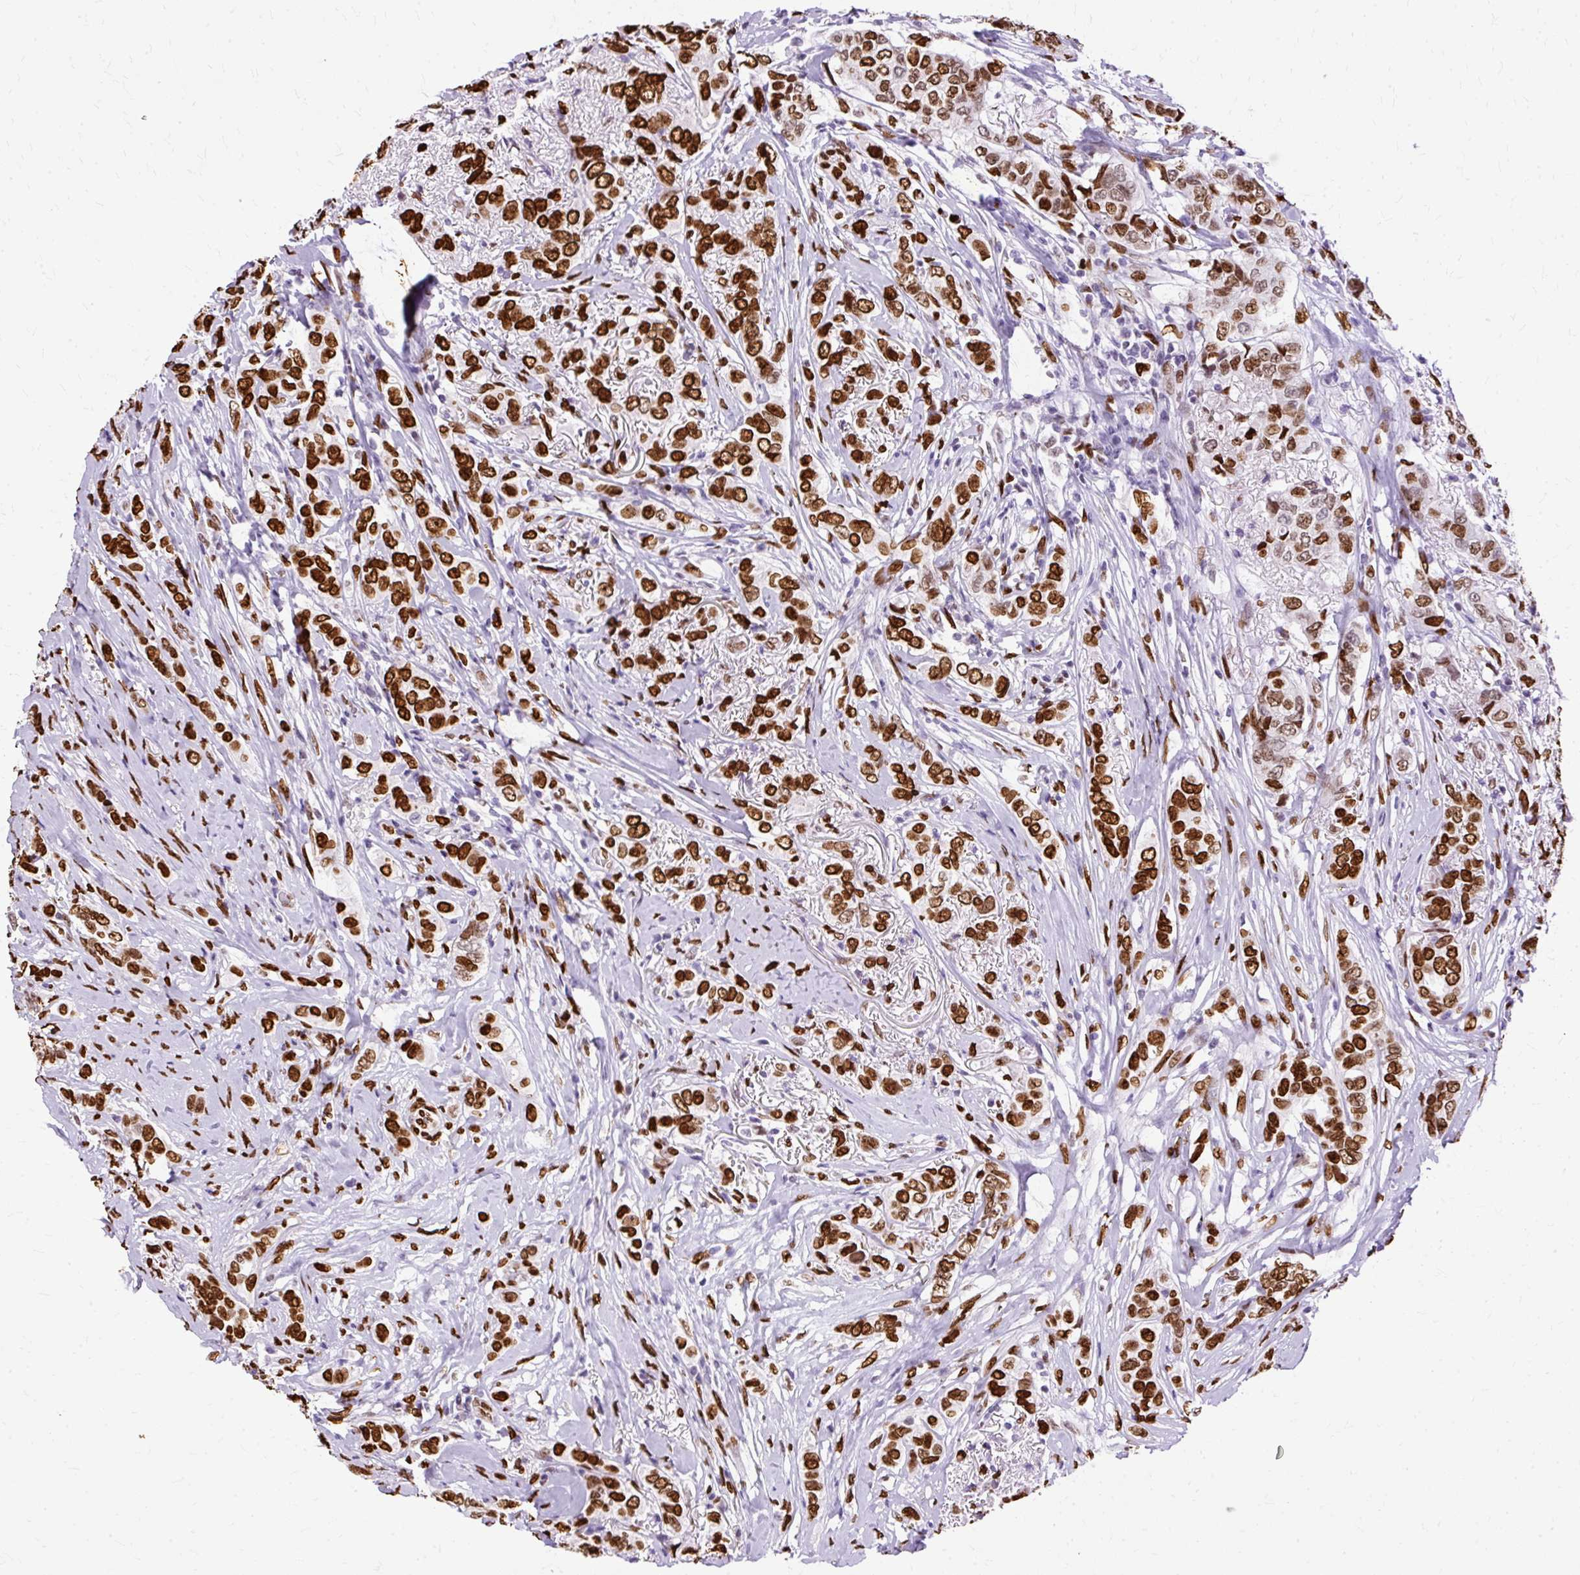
{"staining": {"intensity": "strong", "quantity": ">75%", "location": "nuclear"}, "tissue": "breast cancer", "cell_type": "Tumor cells", "image_type": "cancer", "snomed": [{"axis": "morphology", "description": "Lobular carcinoma"}, {"axis": "topography", "description": "Breast"}], "caption": "Lobular carcinoma (breast) tissue reveals strong nuclear expression in about >75% of tumor cells, visualized by immunohistochemistry. Nuclei are stained in blue.", "gene": "TMEM184C", "patient": {"sex": "female", "age": 51}}